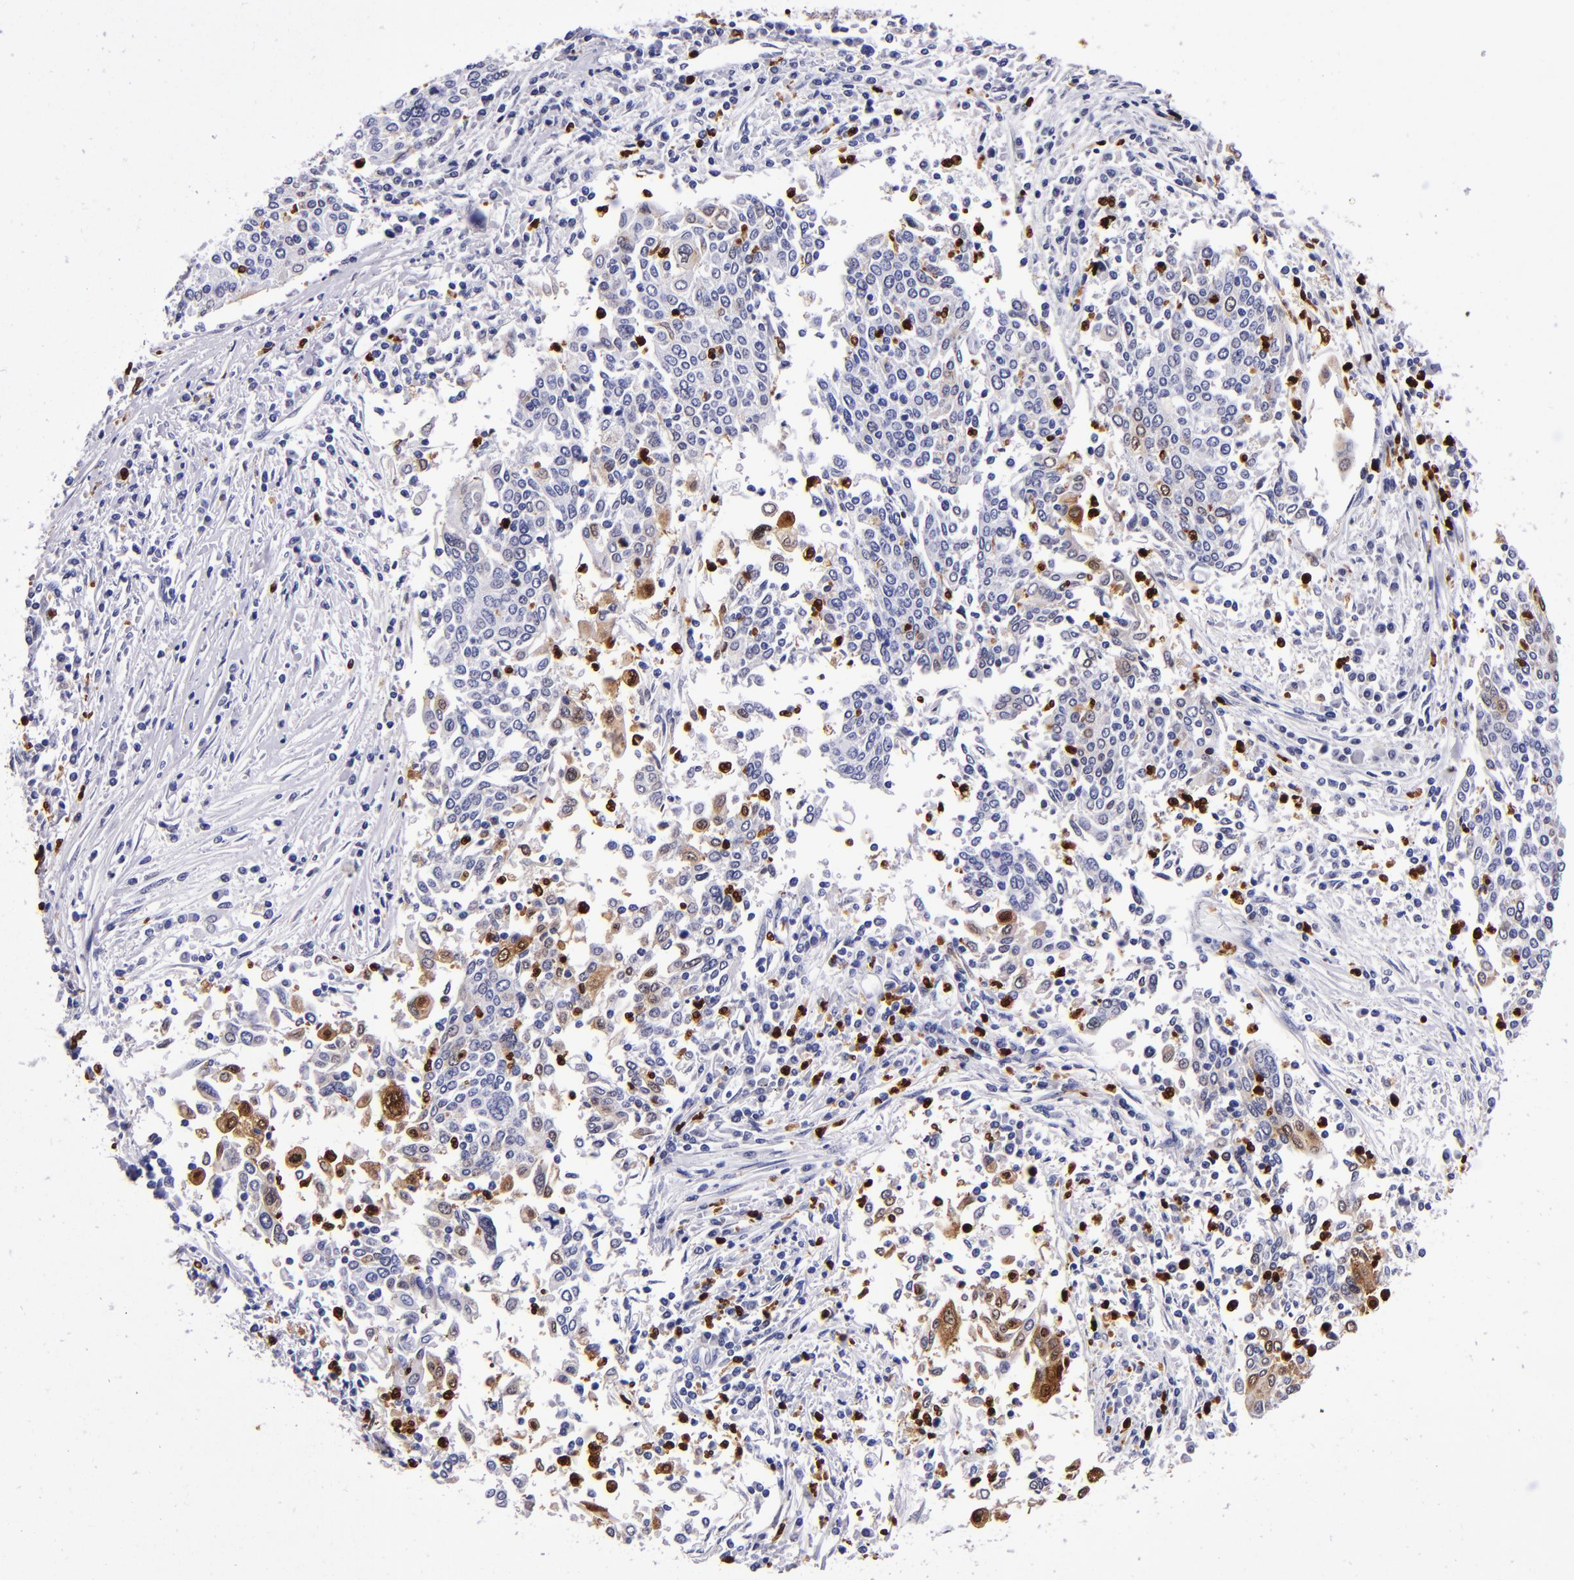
{"staining": {"intensity": "weak", "quantity": "<25%", "location": "cytoplasmic/membranous"}, "tissue": "cervical cancer", "cell_type": "Tumor cells", "image_type": "cancer", "snomed": [{"axis": "morphology", "description": "Squamous cell carcinoma, NOS"}, {"axis": "topography", "description": "Cervix"}], "caption": "DAB (3,3'-diaminobenzidine) immunohistochemical staining of squamous cell carcinoma (cervical) reveals no significant staining in tumor cells. (Immunohistochemistry, brightfield microscopy, high magnification).", "gene": "S100A8", "patient": {"sex": "female", "age": 40}}